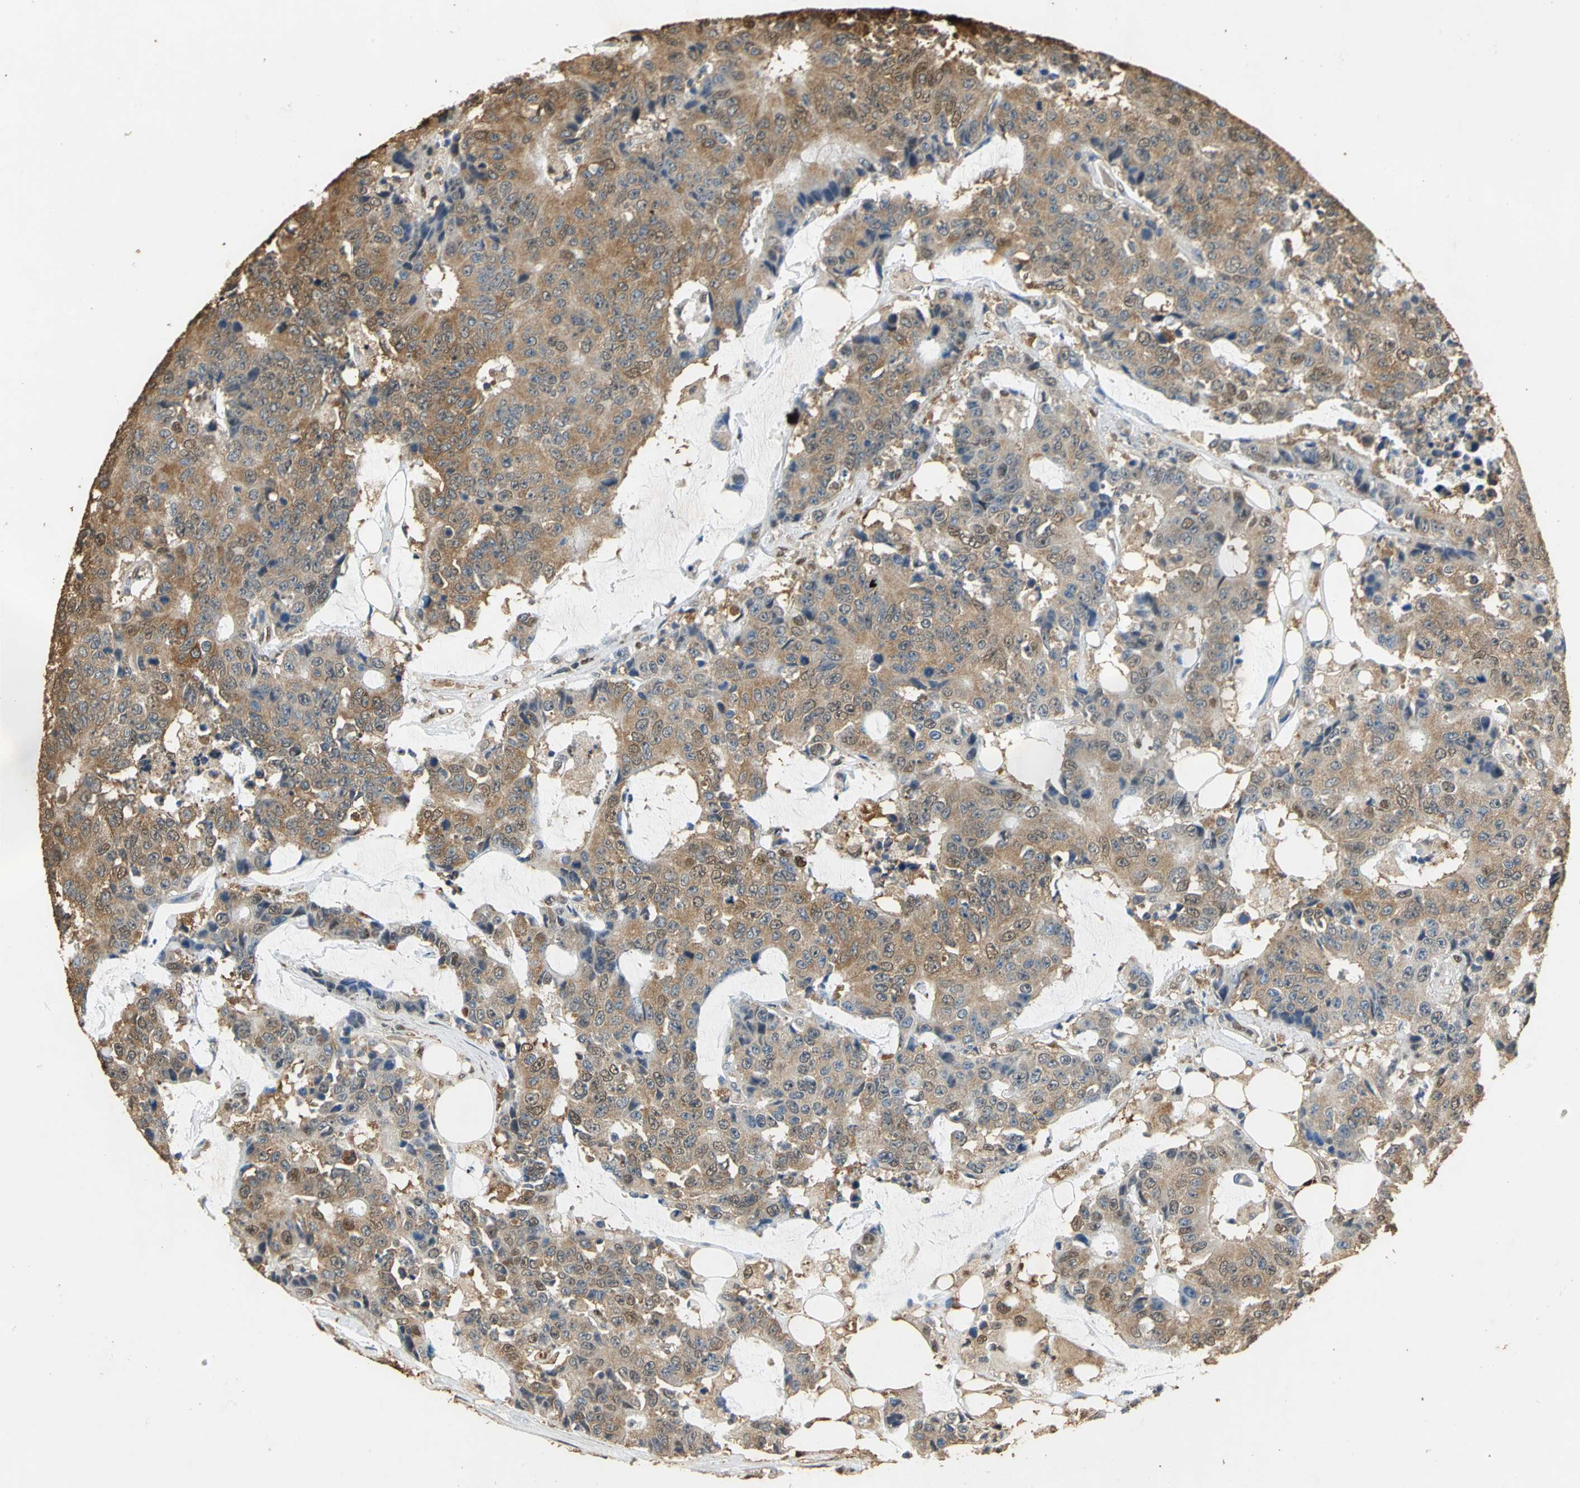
{"staining": {"intensity": "moderate", "quantity": ">75%", "location": "cytoplasmic/membranous"}, "tissue": "colorectal cancer", "cell_type": "Tumor cells", "image_type": "cancer", "snomed": [{"axis": "morphology", "description": "Adenocarcinoma, NOS"}, {"axis": "topography", "description": "Colon"}], "caption": "A brown stain labels moderate cytoplasmic/membranous expression of a protein in human colorectal adenocarcinoma tumor cells.", "gene": "GAPDH", "patient": {"sex": "female", "age": 86}}